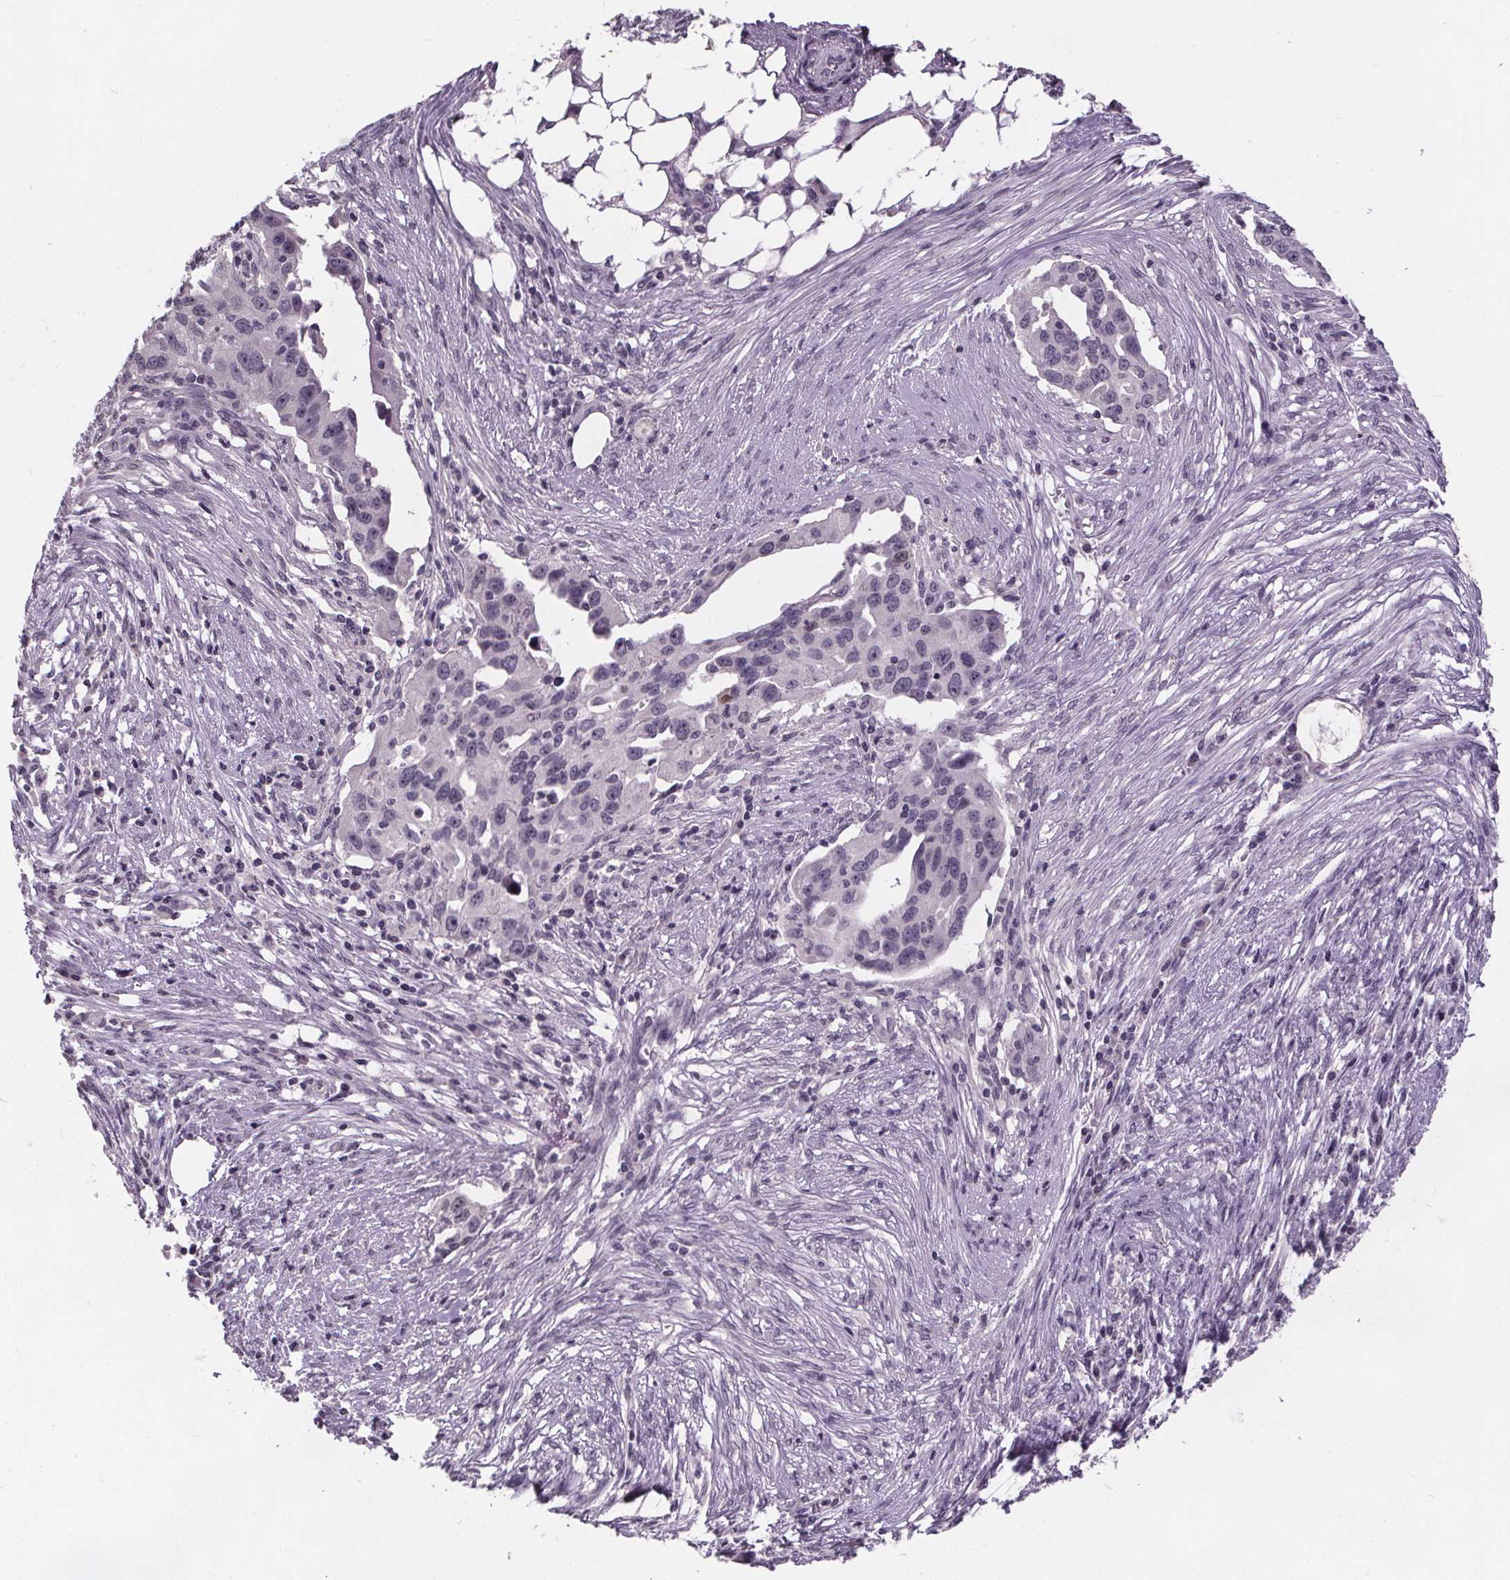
{"staining": {"intensity": "negative", "quantity": "none", "location": "none"}, "tissue": "ovarian cancer", "cell_type": "Tumor cells", "image_type": "cancer", "snomed": [{"axis": "morphology", "description": "Carcinoma, endometroid"}, {"axis": "morphology", "description": "Cystadenocarcinoma, serous, NOS"}, {"axis": "topography", "description": "Ovary"}], "caption": "DAB immunohistochemical staining of human ovarian cancer shows no significant expression in tumor cells.", "gene": "NKX6-1", "patient": {"sex": "female", "age": 45}}